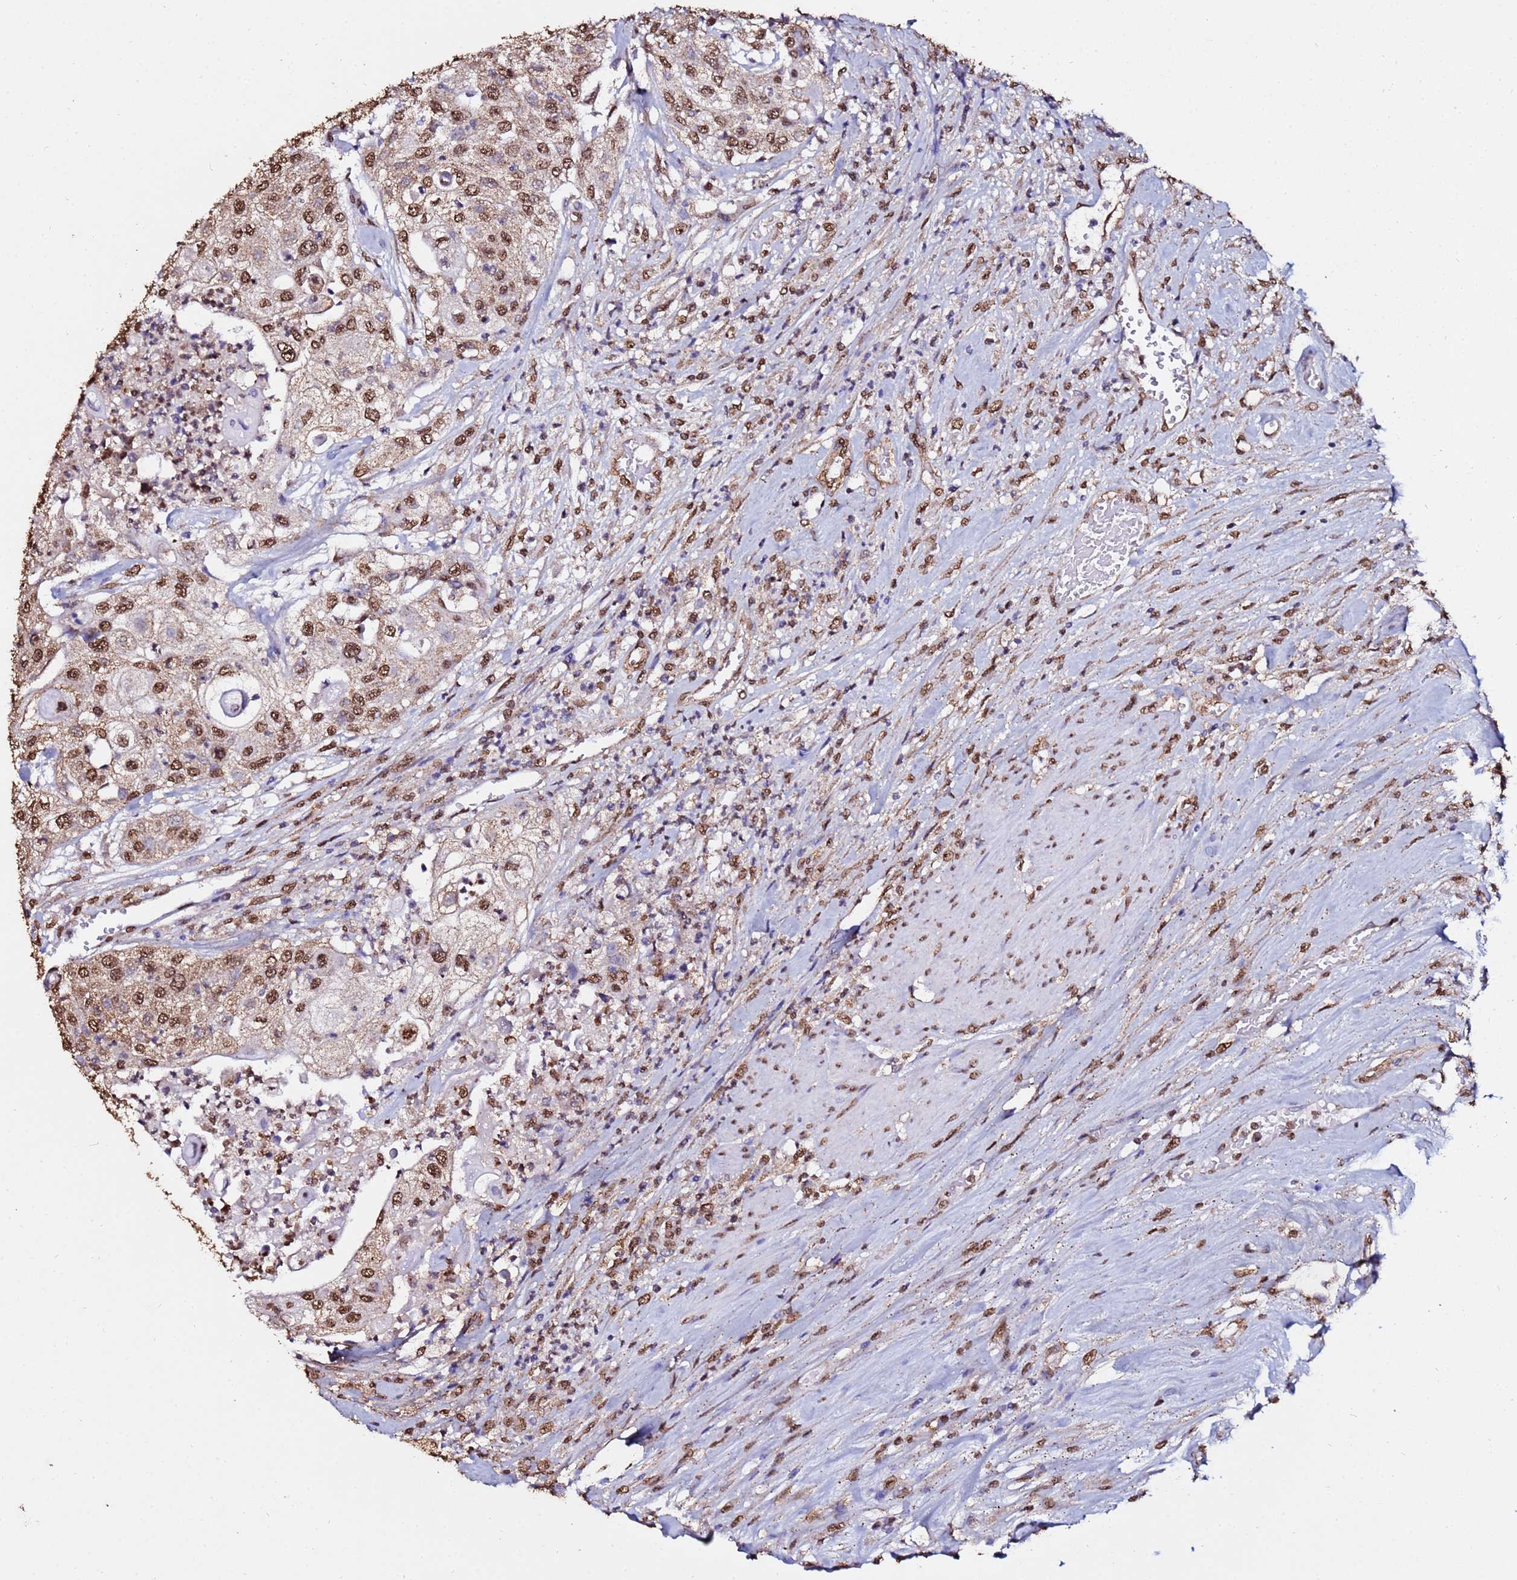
{"staining": {"intensity": "moderate", "quantity": ">75%", "location": "nuclear"}, "tissue": "urothelial cancer", "cell_type": "Tumor cells", "image_type": "cancer", "snomed": [{"axis": "morphology", "description": "Urothelial carcinoma, High grade"}, {"axis": "topography", "description": "Urinary bladder"}], "caption": "Immunohistochemistry (IHC) (DAB) staining of high-grade urothelial carcinoma displays moderate nuclear protein staining in about >75% of tumor cells. Using DAB (brown) and hematoxylin (blue) stains, captured at high magnification using brightfield microscopy.", "gene": "TRIP6", "patient": {"sex": "female", "age": 79}}